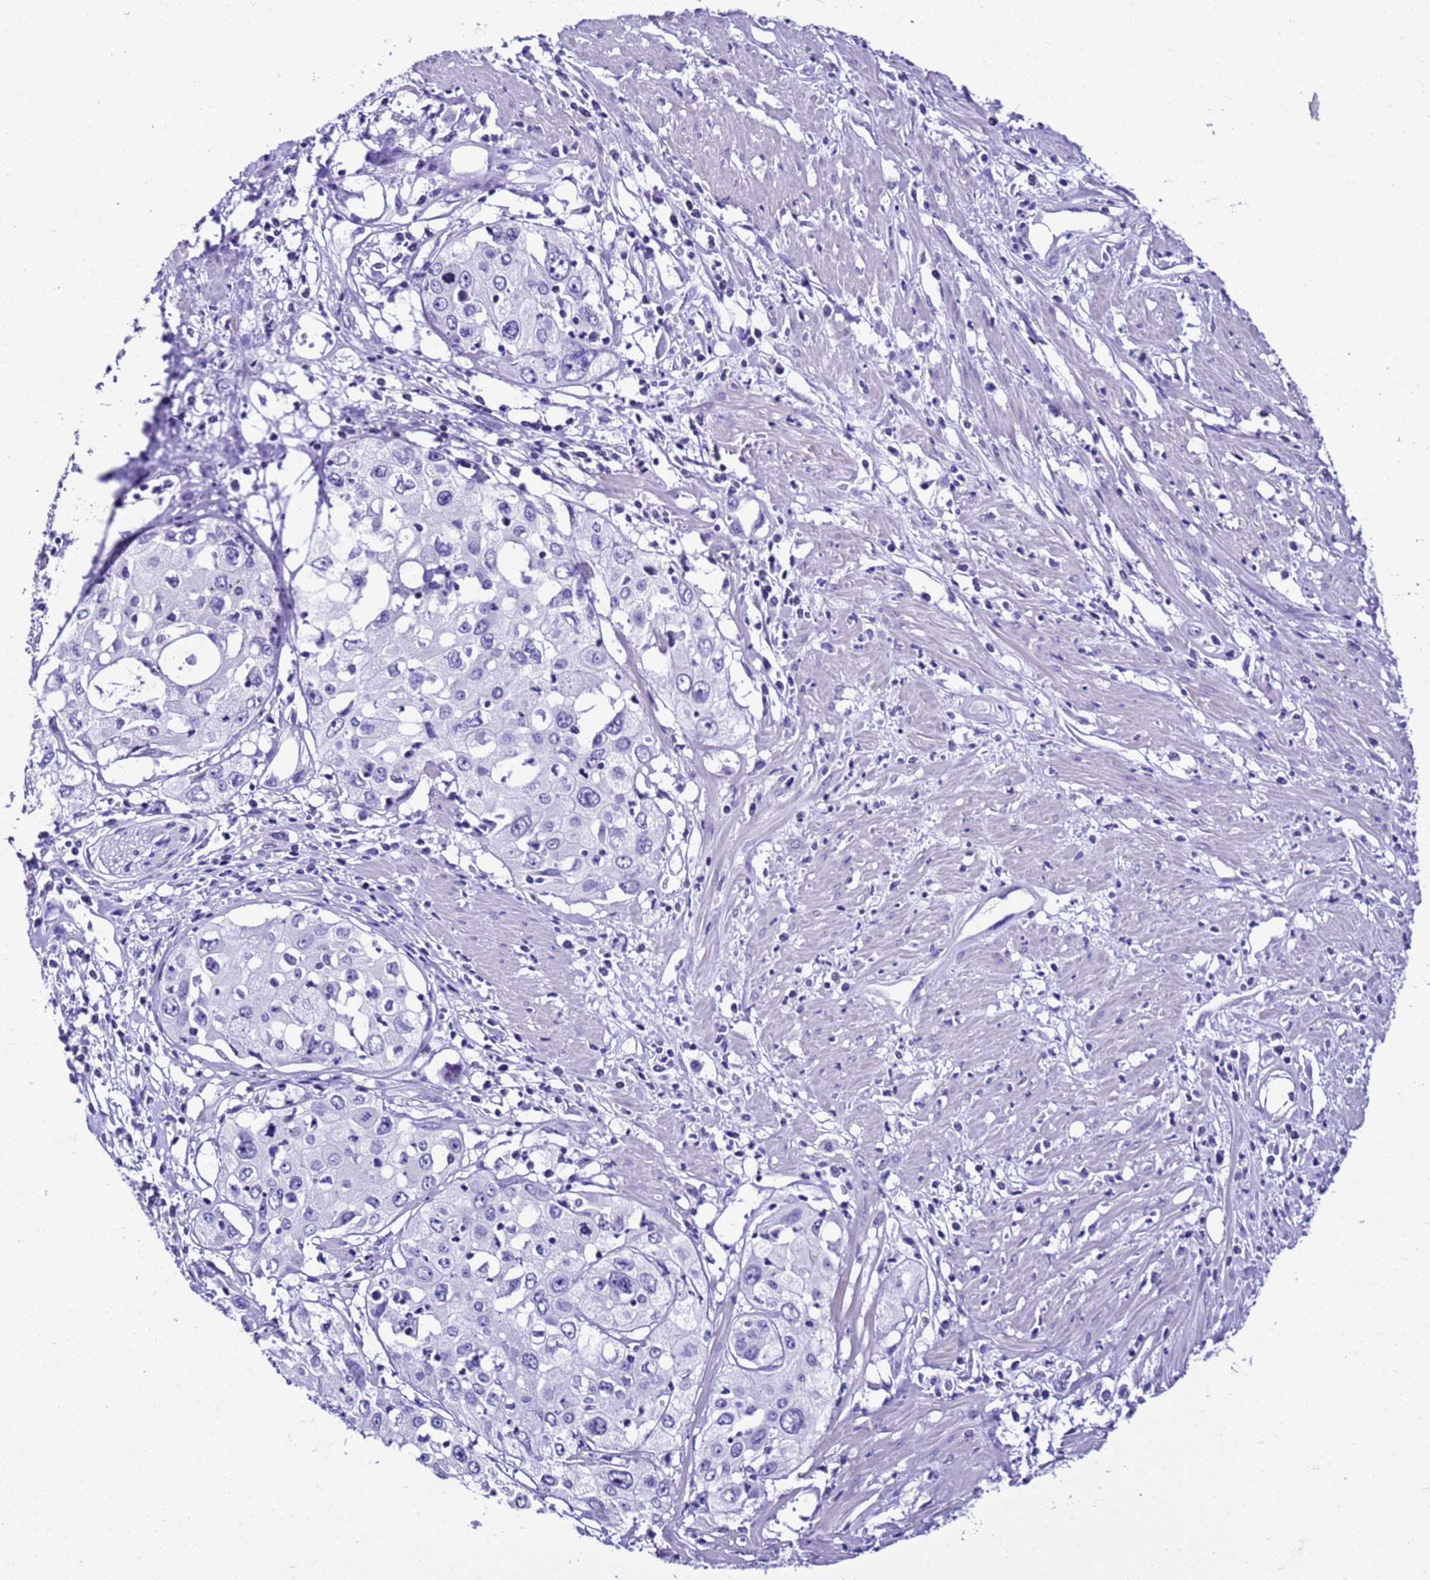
{"staining": {"intensity": "negative", "quantity": "none", "location": "none"}, "tissue": "cervical cancer", "cell_type": "Tumor cells", "image_type": "cancer", "snomed": [{"axis": "morphology", "description": "Squamous cell carcinoma, NOS"}, {"axis": "topography", "description": "Cervix"}], "caption": "DAB immunohistochemical staining of human cervical cancer (squamous cell carcinoma) displays no significant positivity in tumor cells.", "gene": "ZNF417", "patient": {"sex": "female", "age": 31}}